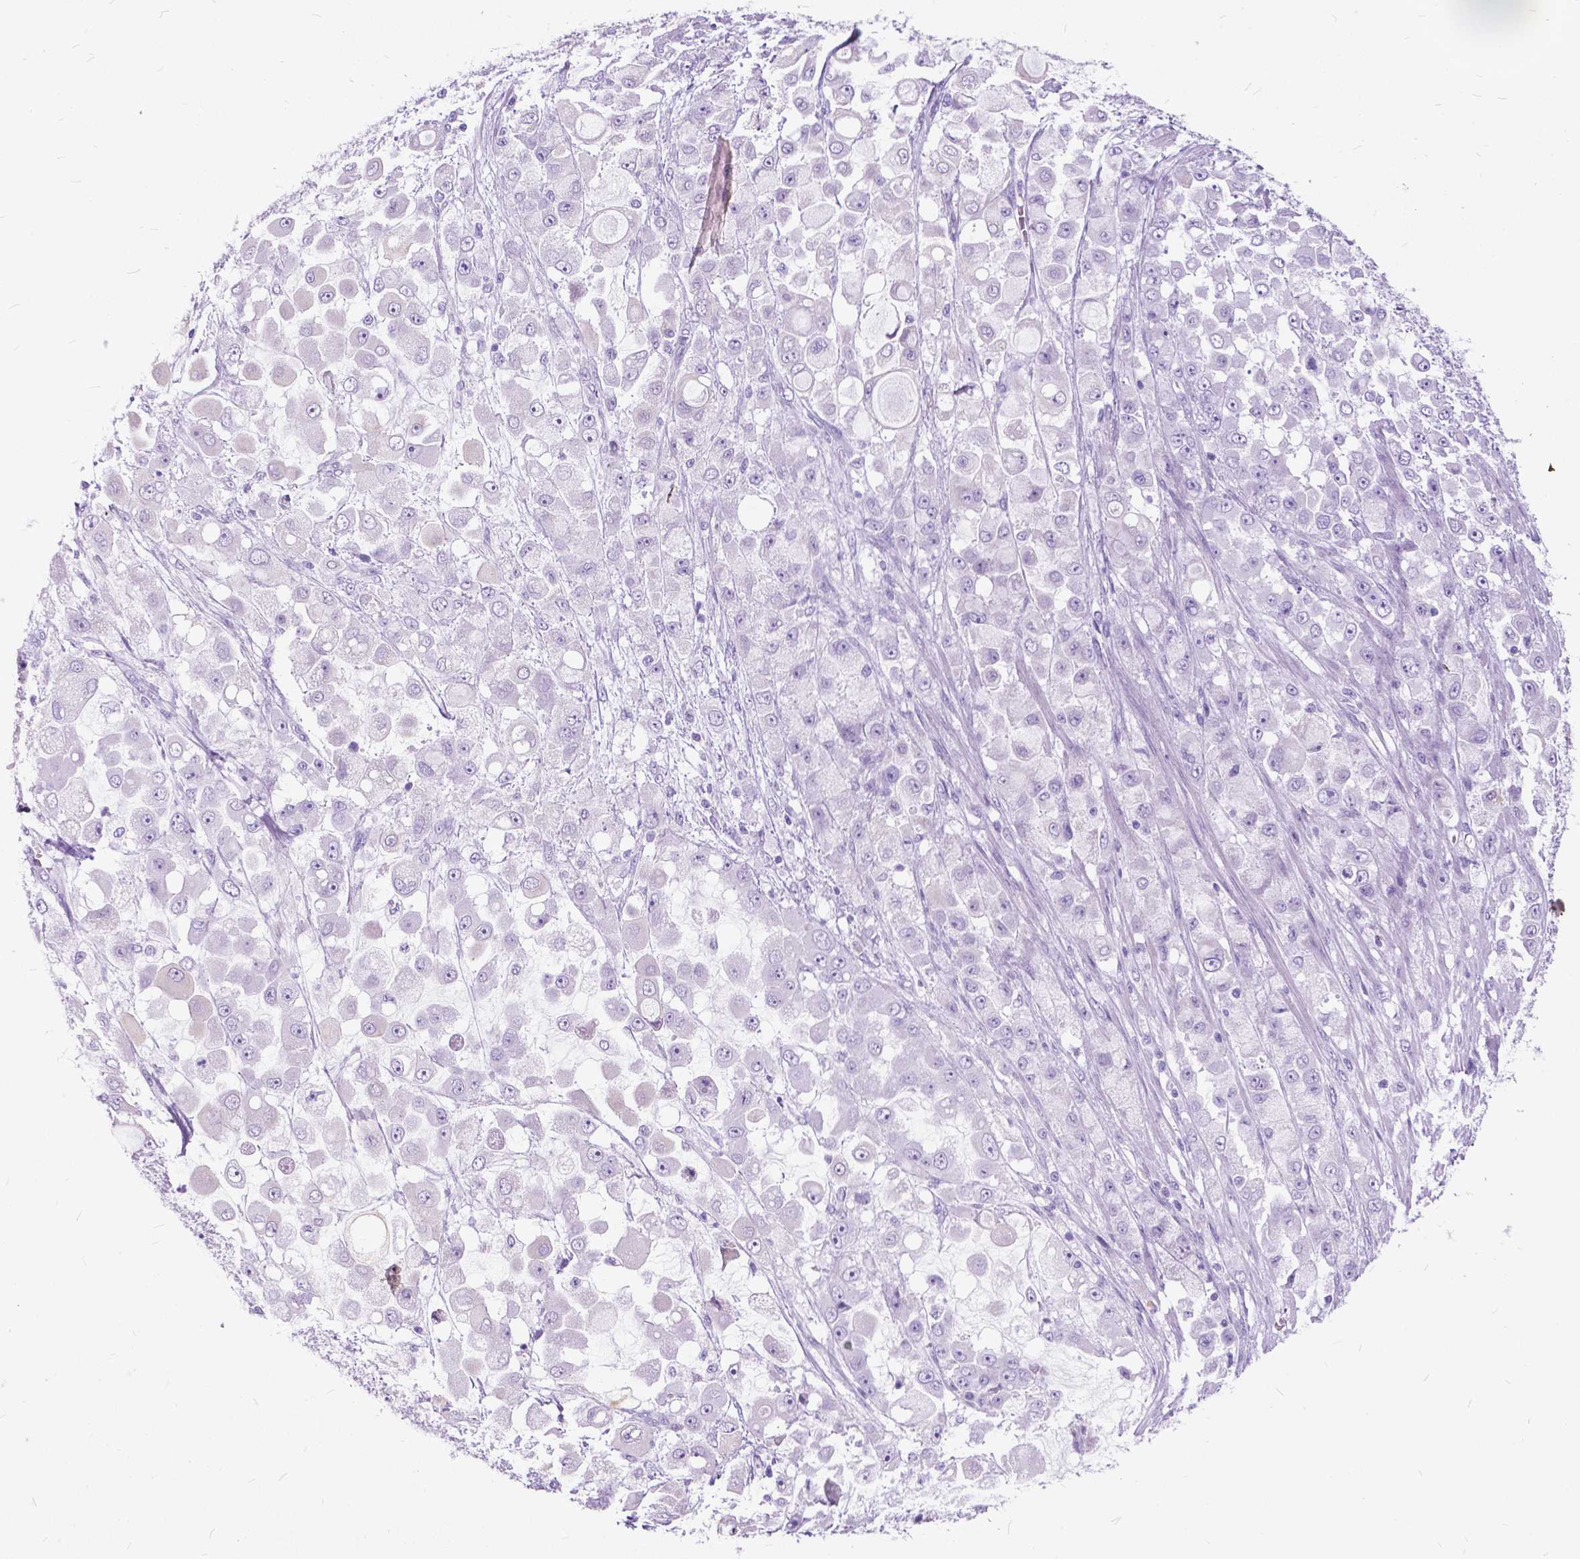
{"staining": {"intensity": "negative", "quantity": "none", "location": "none"}, "tissue": "stomach cancer", "cell_type": "Tumor cells", "image_type": "cancer", "snomed": [{"axis": "morphology", "description": "Adenocarcinoma, NOS"}, {"axis": "topography", "description": "Stomach"}], "caption": "This is an immunohistochemistry photomicrograph of adenocarcinoma (stomach). There is no expression in tumor cells.", "gene": "BSND", "patient": {"sex": "female", "age": 76}}